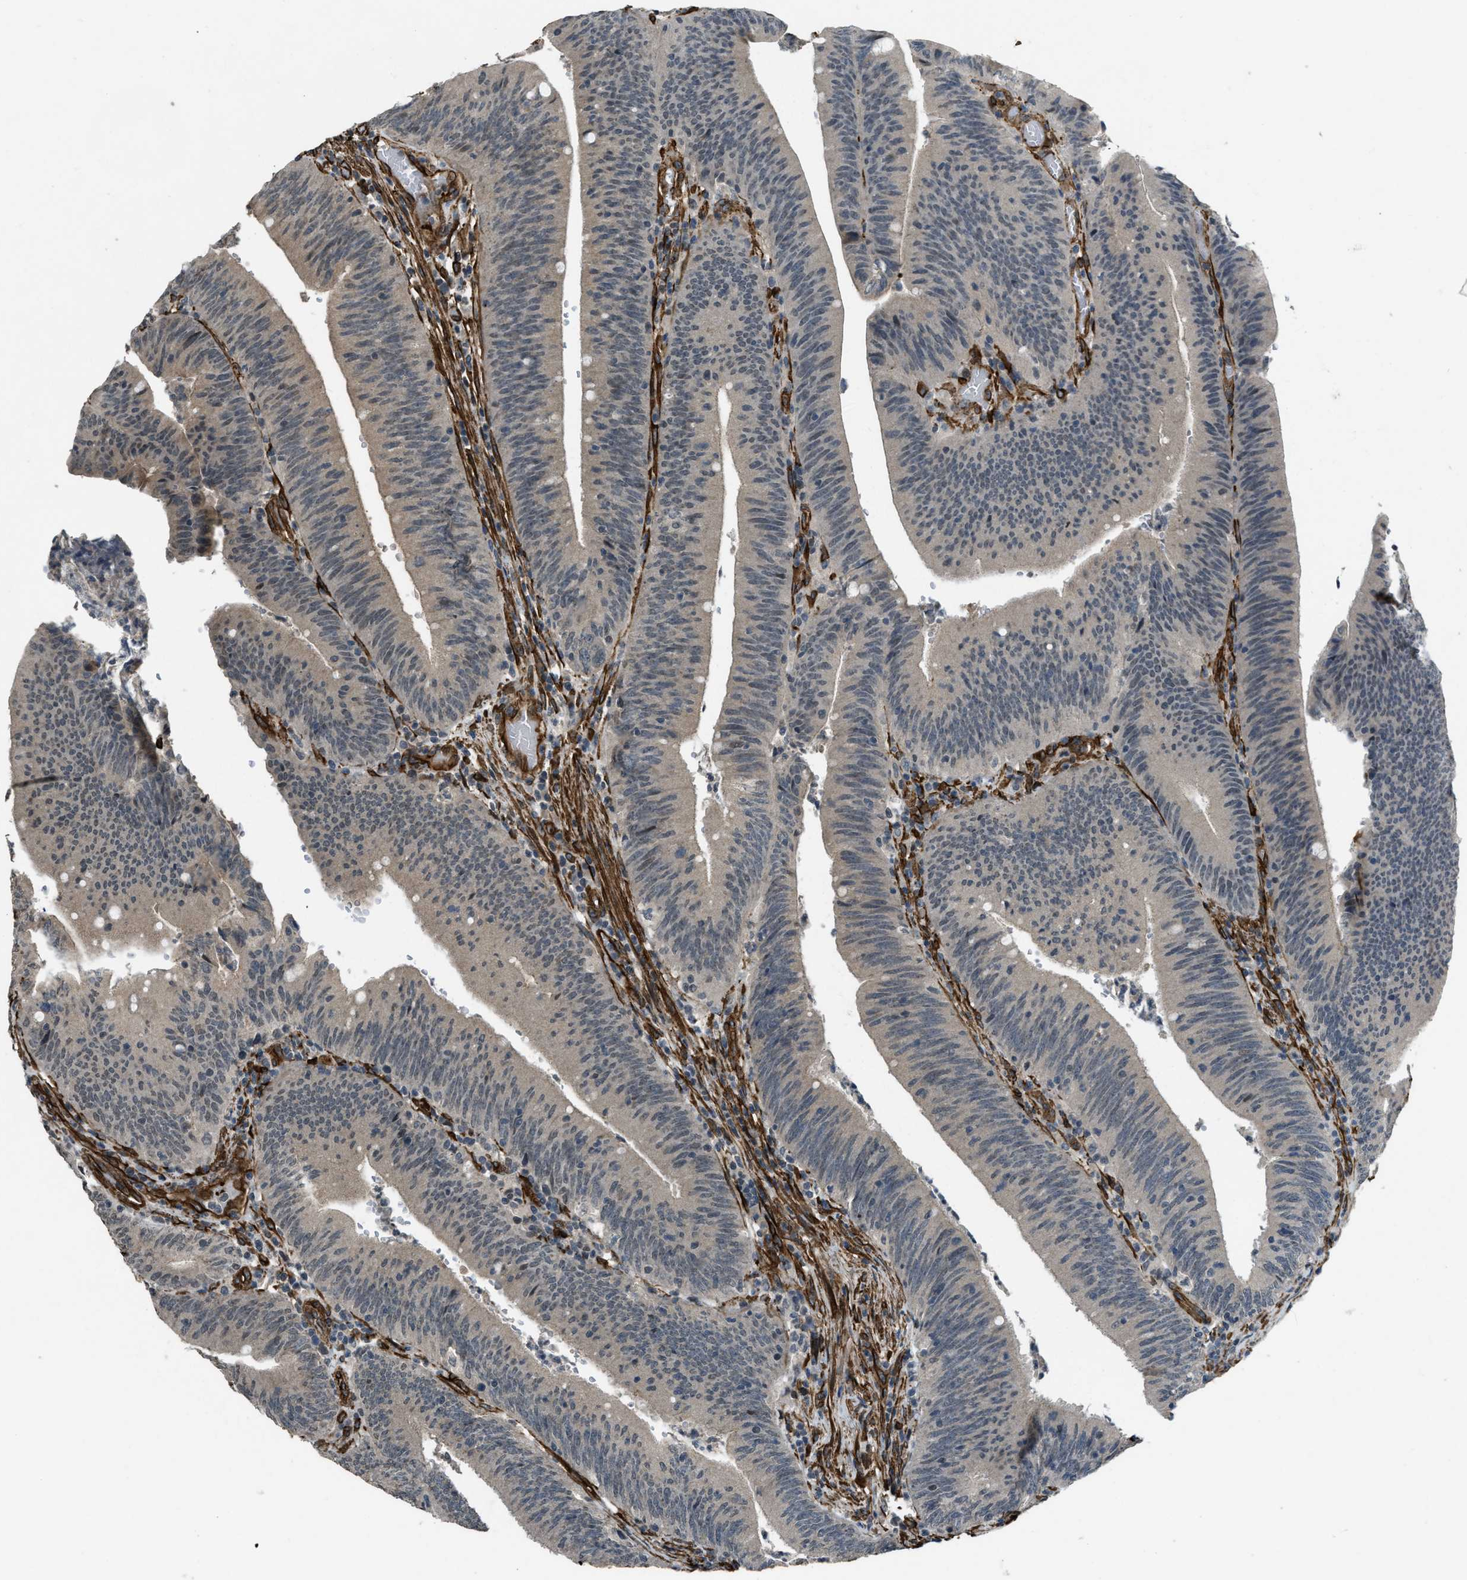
{"staining": {"intensity": "weak", "quantity": "25%-75%", "location": "cytoplasmic/membranous"}, "tissue": "colorectal cancer", "cell_type": "Tumor cells", "image_type": "cancer", "snomed": [{"axis": "morphology", "description": "Normal tissue, NOS"}, {"axis": "morphology", "description": "Adenocarcinoma, NOS"}, {"axis": "topography", "description": "Rectum"}], "caption": "Protein expression by immunohistochemistry reveals weak cytoplasmic/membranous positivity in approximately 25%-75% of tumor cells in colorectal cancer. (brown staining indicates protein expression, while blue staining denotes nuclei).", "gene": "NMB", "patient": {"sex": "female", "age": 66}}